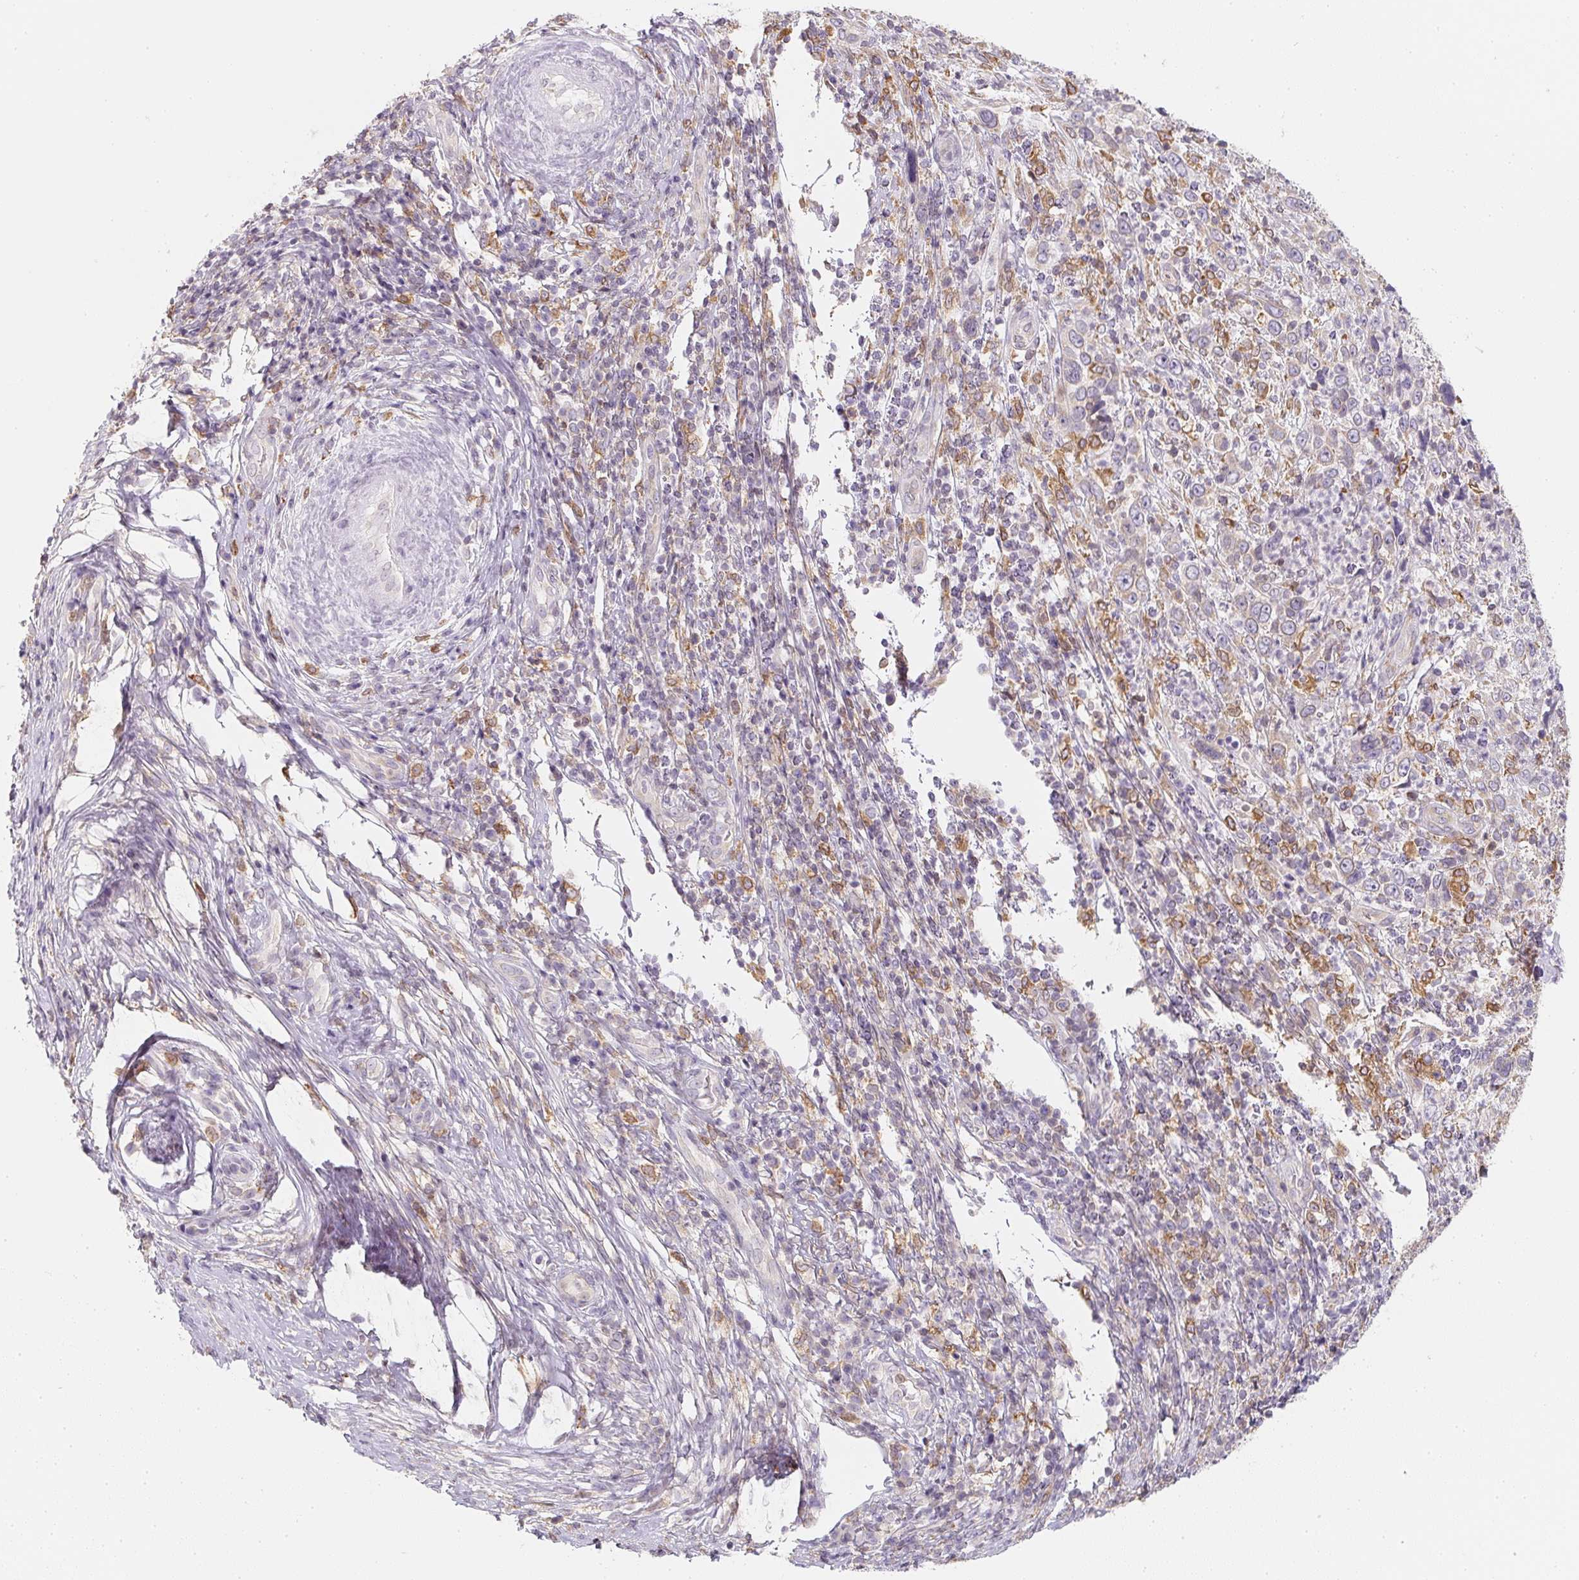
{"staining": {"intensity": "negative", "quantity": "none", "location": "none"}, "tissue": "cervical cancer", "cell_type": "Tumor cells", "image_type": "cancer", "snomed": [{"axis": "morphology", "description": "Squamous cell carcinoma, NOS"}, {"axis": "topography", "description": "Cervix"}], "caption": "An image of human cervical cancer (squamous cell carcinoma) is negative for staining in tumor cells.", "gene": "SOAT1", "patient": {"sex": "female", "age": 46}}